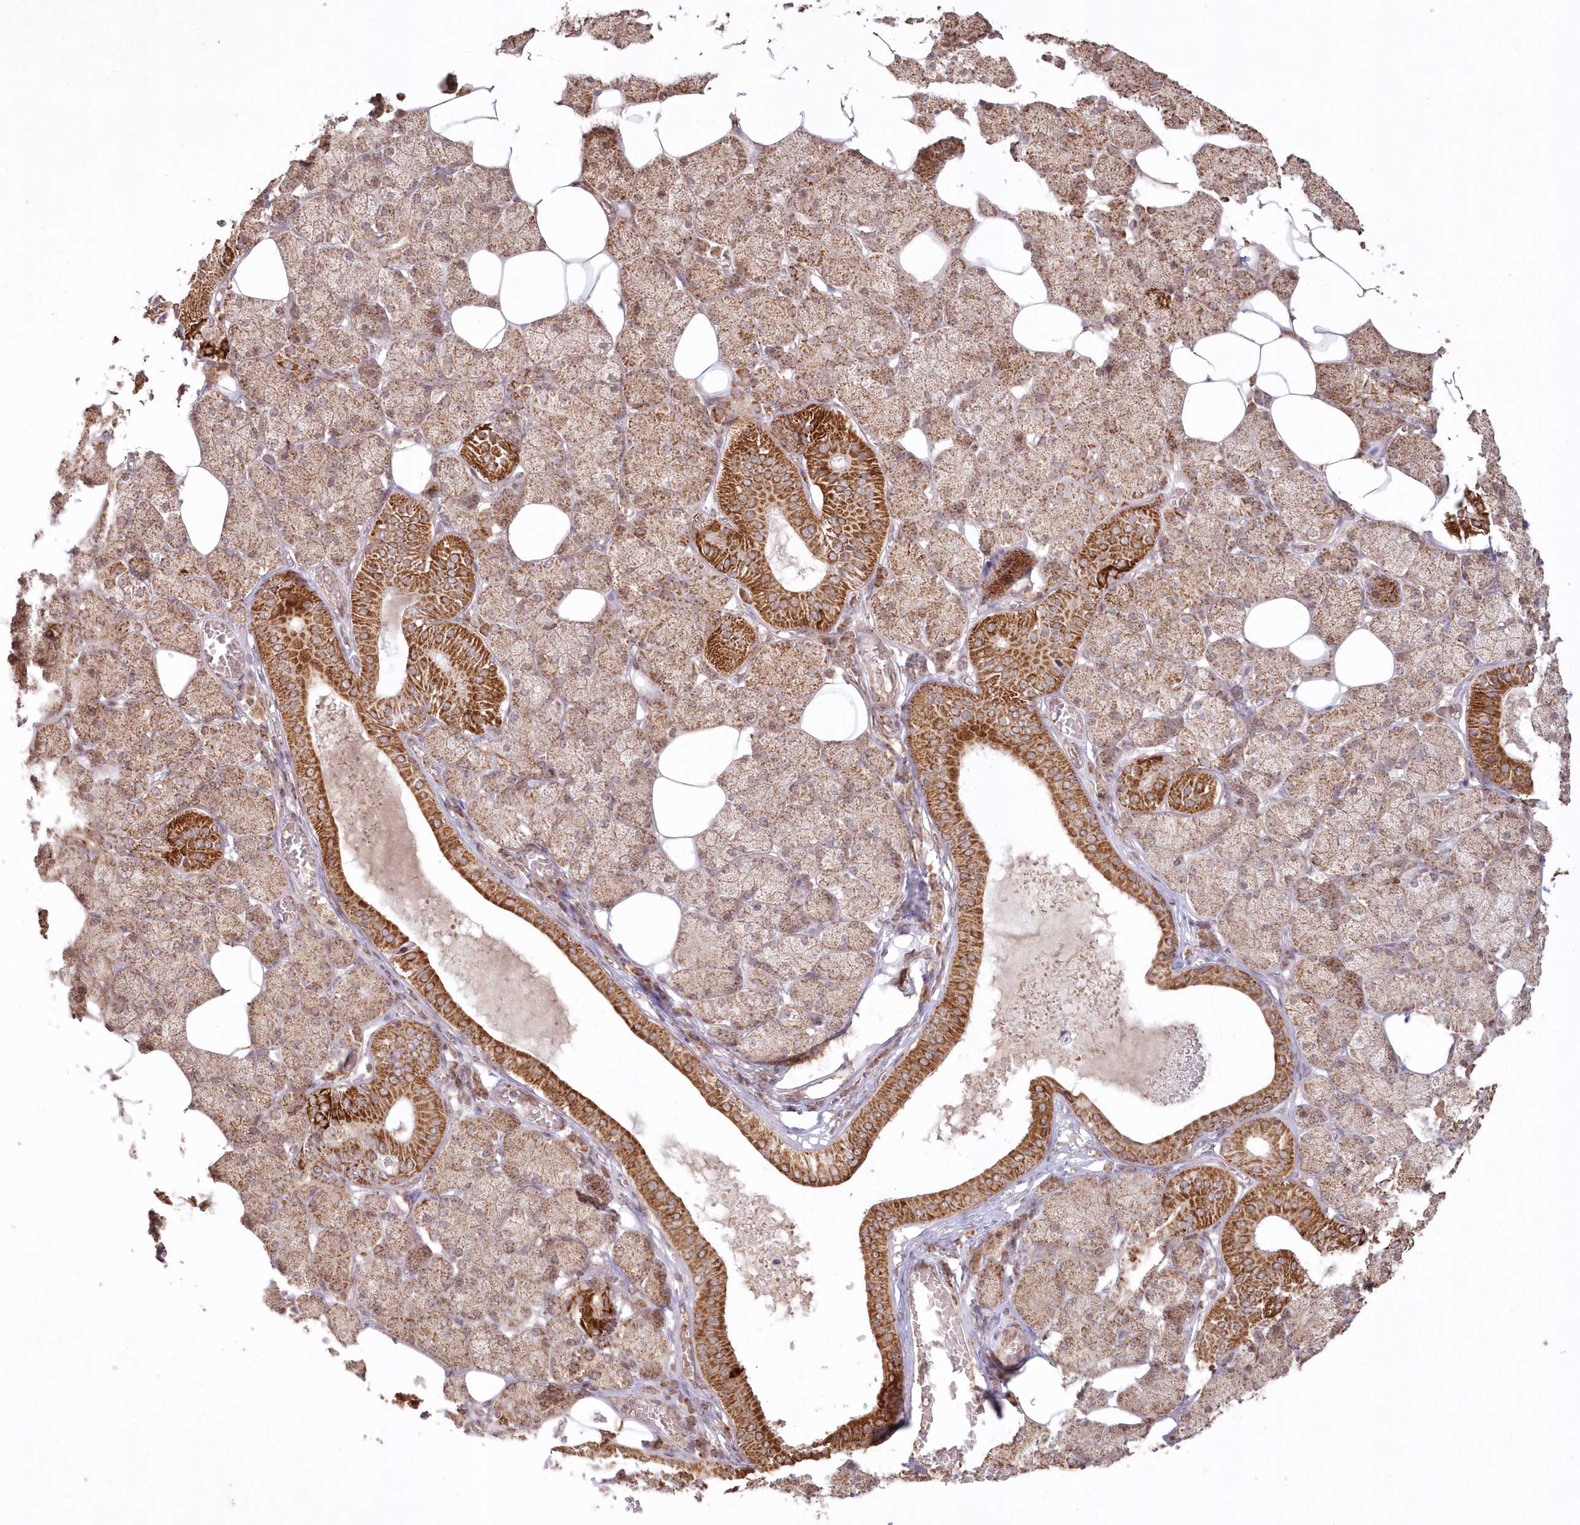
{"staining": {"intensity": "strong", "quantity": "25%-75%", "location": "cytoplasmic/membranous"}, "tissue": "salivary gland", "cell_type": "Glandular cells", "image_type": "normal", "snomed": [{"axis": "morphology", "description": "Normal tissue, NOS"}, {"axis": "topography", "description": "Salivary gland"}], "caption": "DAB (3,3'-diaminobenzidine) immunohistochemical staining of benign human salivary gland reveals strong cytoplasmic/membranous protein staining in approximately 25%-75% of glandular cells. (DAB IHC with brightfield microscopy, high magnification).", "gene": "LRPPRC", "patient": {"sex": "female", "age": 33}}